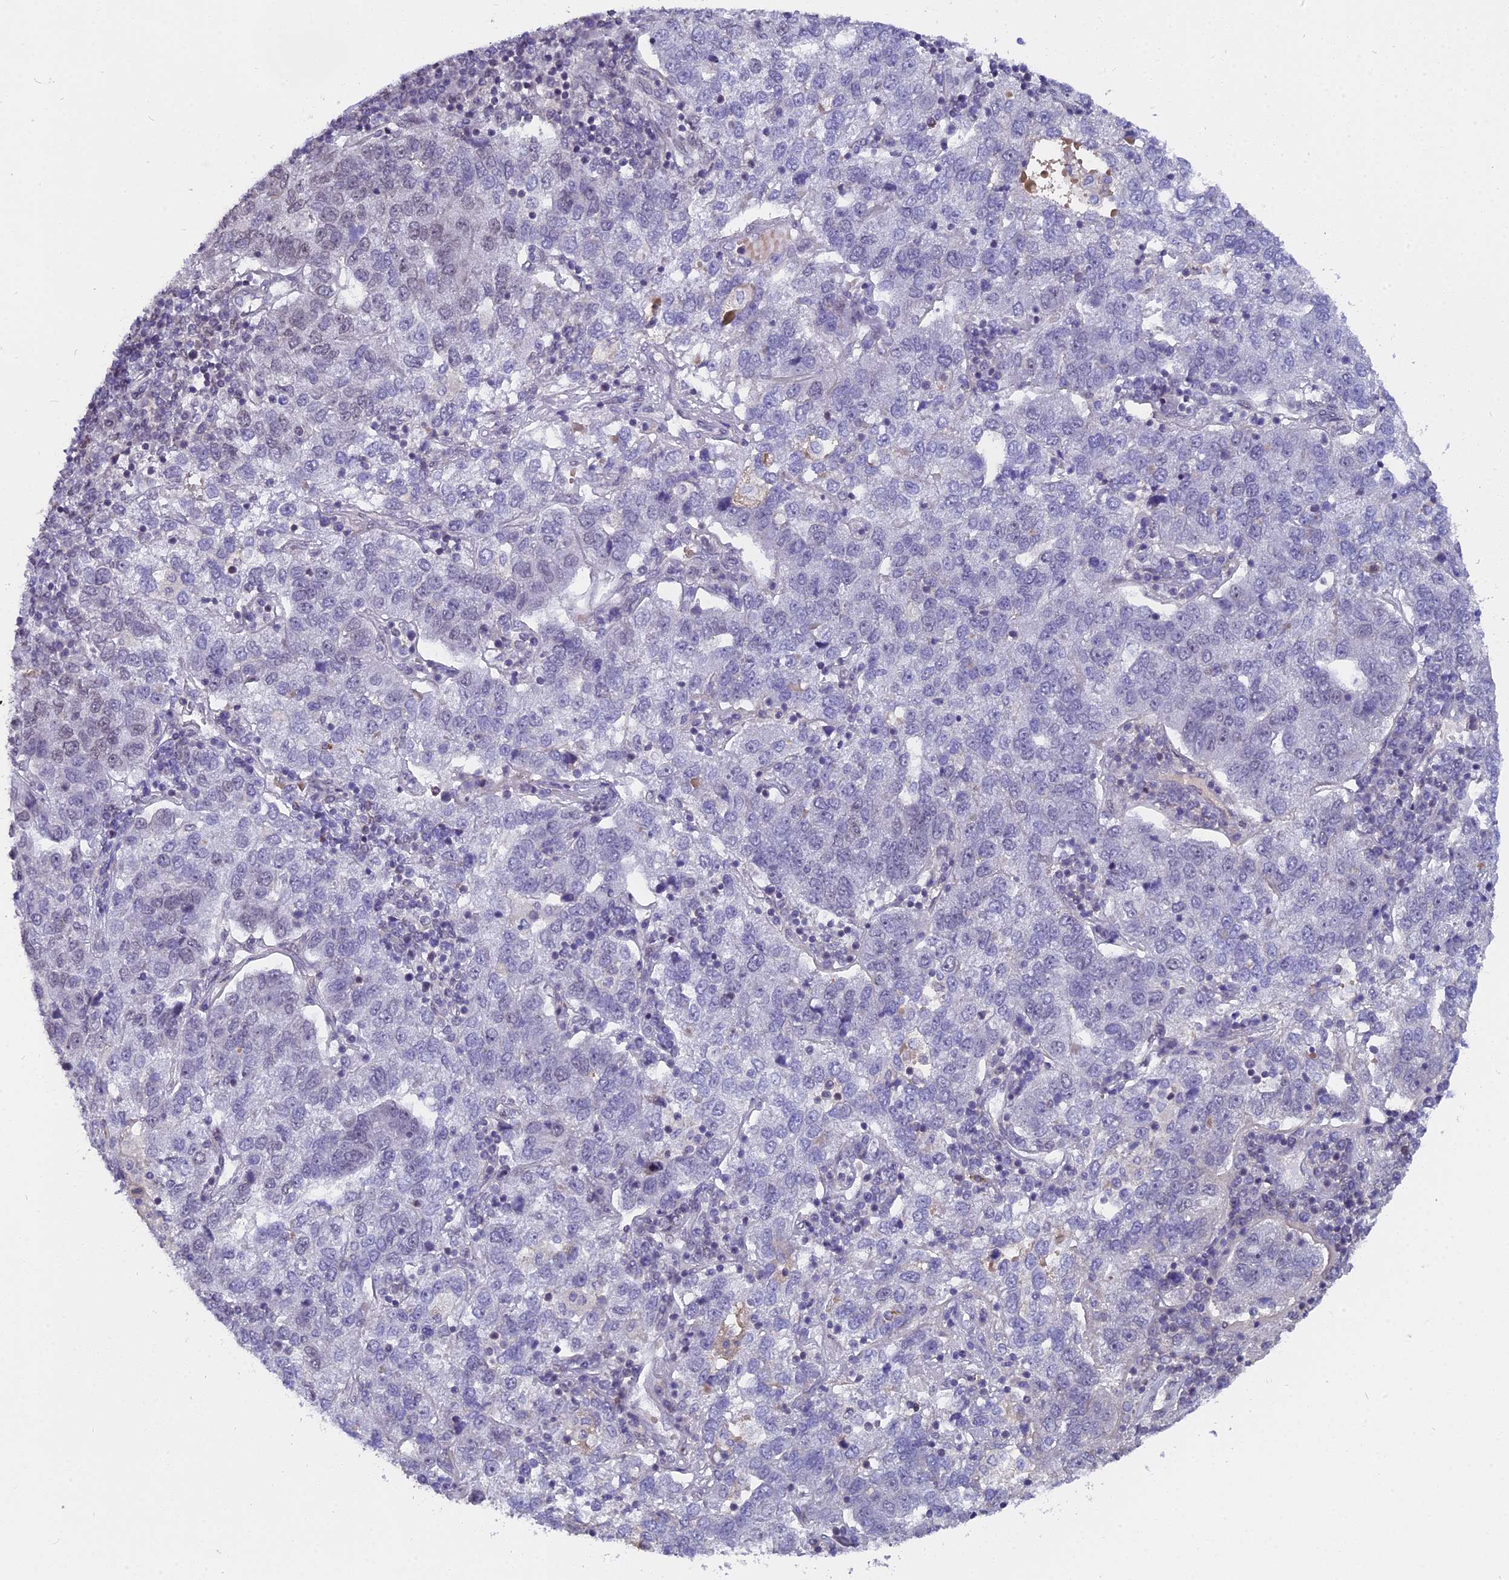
{"staining": {"intensity": "negative", "quantity": "none", "location": "none"}, "tissue": "pancreatic cancer", "cell_type": "Tumor cells", "image_type": "cancer", "snomed": [{"axis": "morphology", "description": "Adenocarcinoma, NOS"}, {"axis": "topography", "description": "Pancreas"}], "caption": "This is an IHC micrograph of pancreatic adenocarcinoma. There is no positivity in tumor cells.", "gene": "PYGO1", "patient": {"sex": "female", "age": 61}}